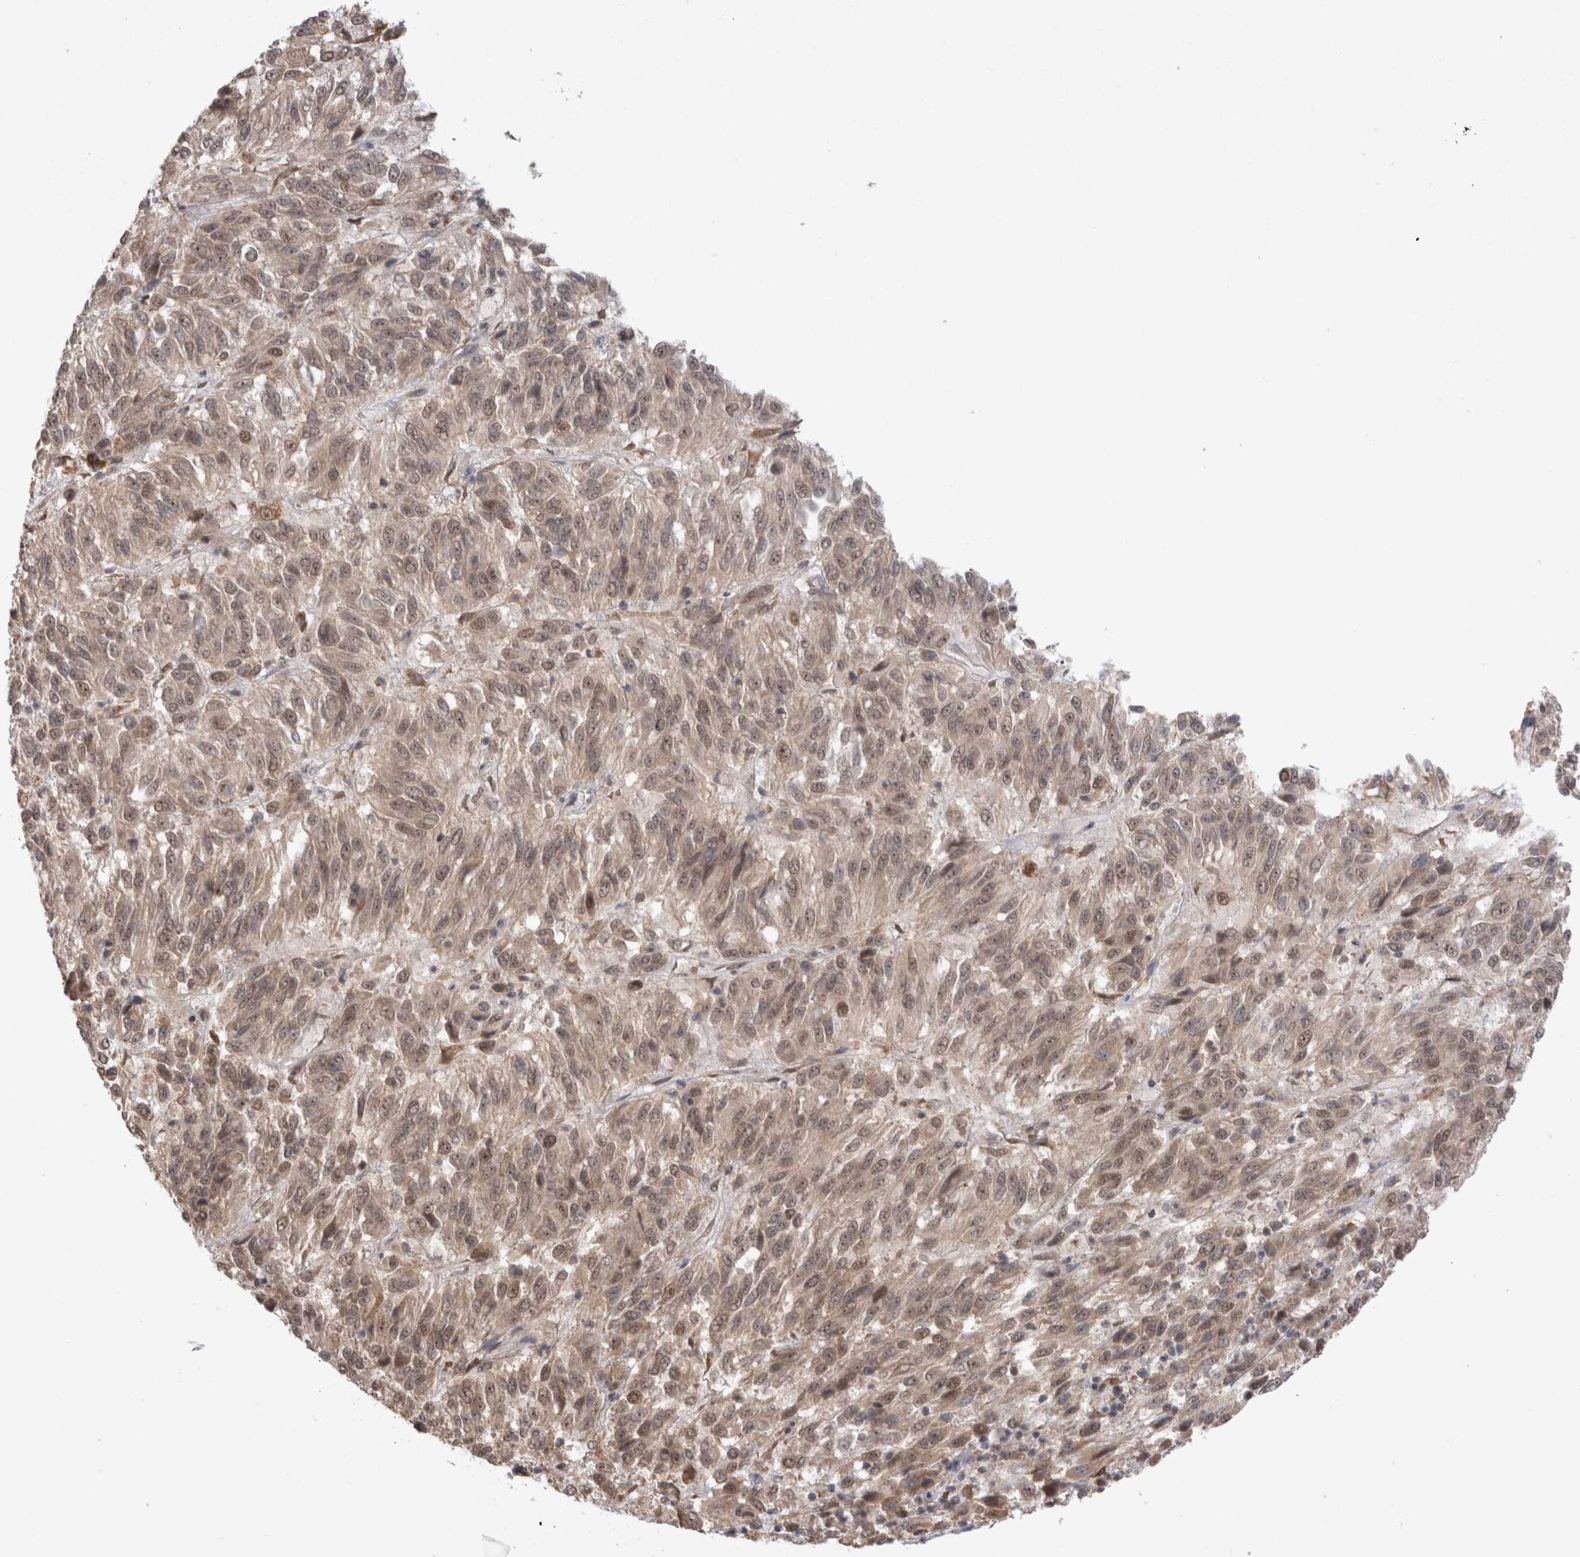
{"staining": {"intensity": "weak", "quantity": ">75%", "location": "cytoplasmic/membranous,nuclear"}, "tissue": "melanoma", "cell_type": "Tumor cells", "image_type": "cancer", "snomed": [{"axis": "morphology", "description": "Malignant melanoma, Metastatic site"}, {"axis": "topography", "description": "Lung"}], "caption": "This is an image of IHC staining of malignant melanoma (metastatic site), which shows weak staining in the cytoplasmic/membranous and nuclear of tumor cells.", "gene": "EXOSC4", "patient": {"sex": "male", "age": 64}}